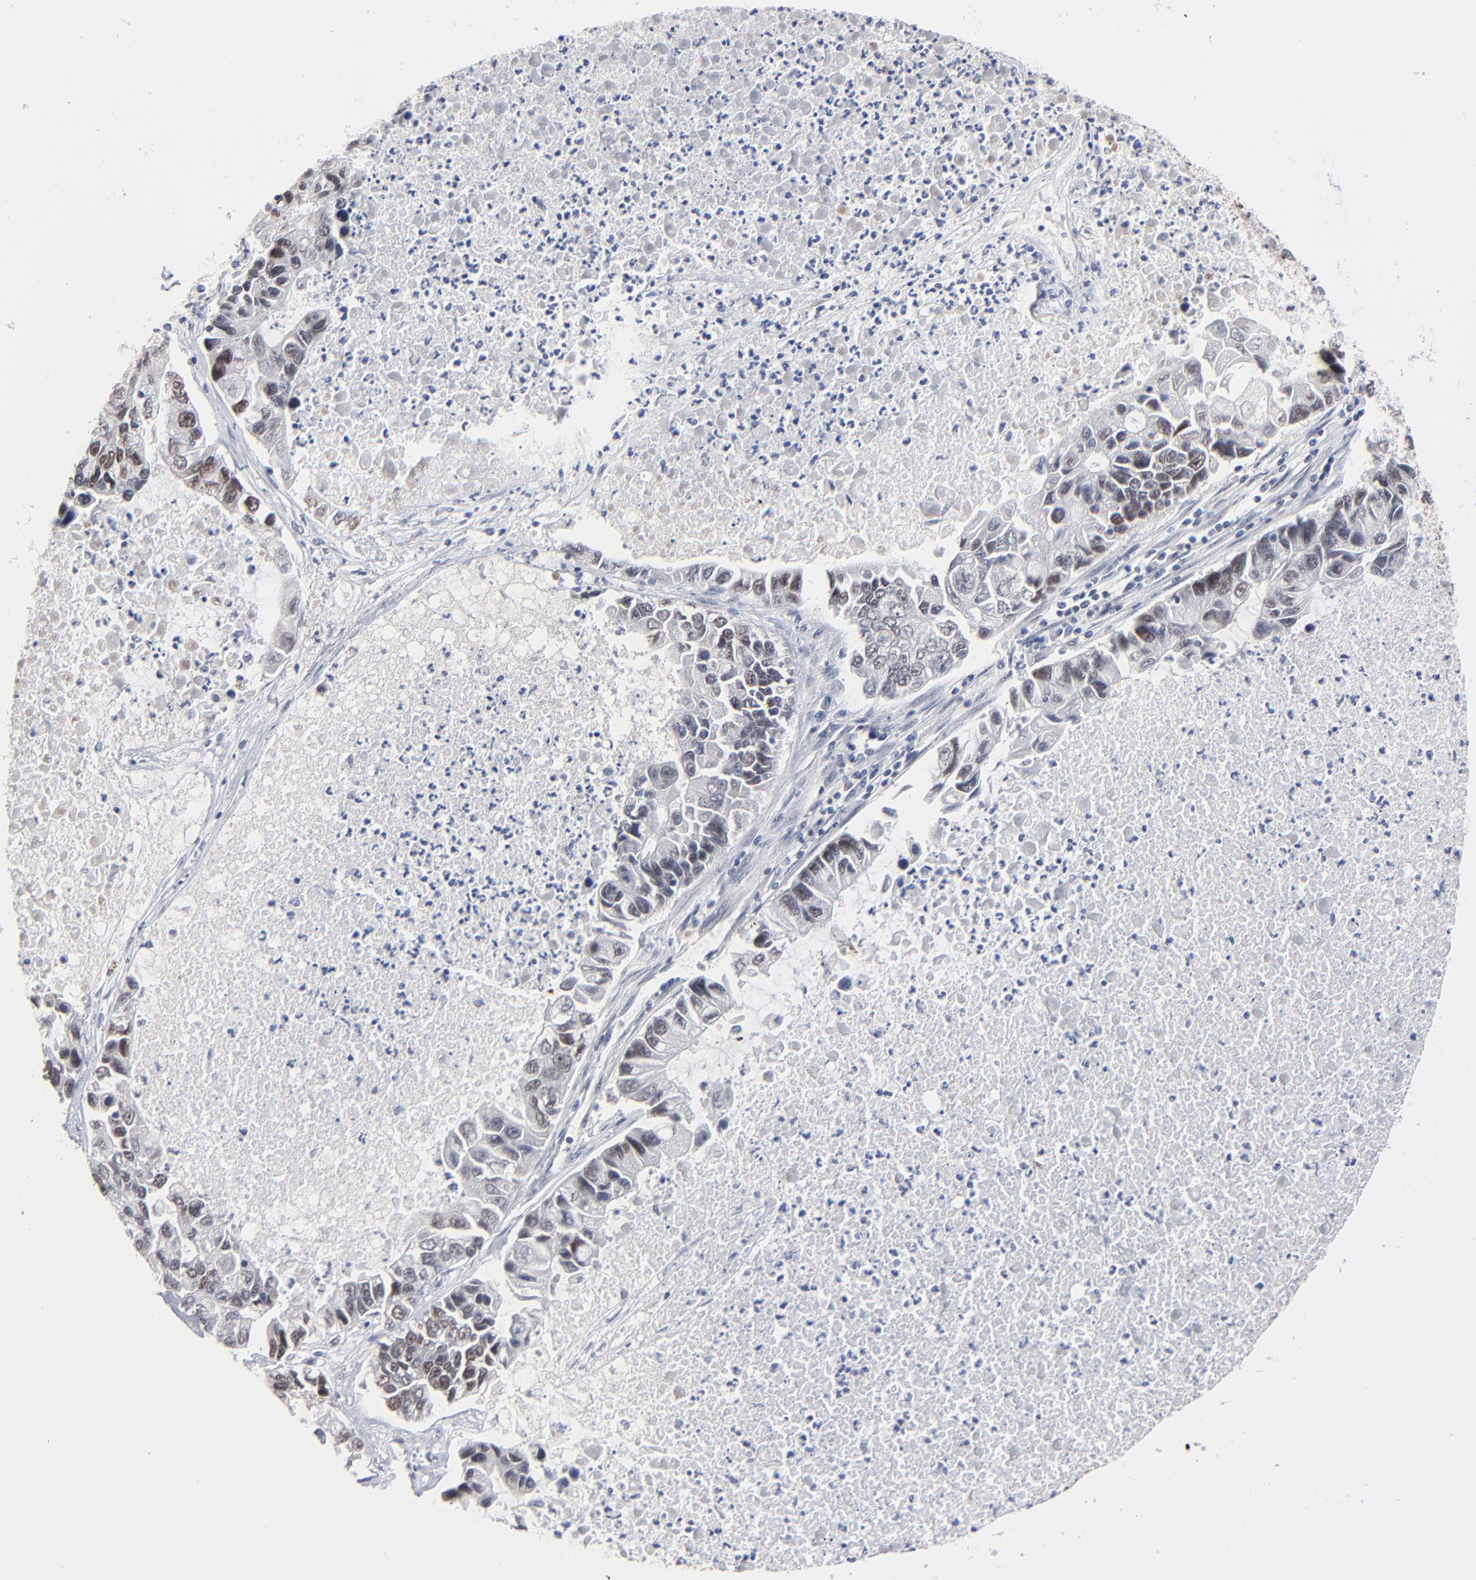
{"staining": {"intensity": "moderate", "quantity": "25%-75%", "location": "nuclear"}, "tissue": "lung cancer", "cell_type": "Tumor cells", "image_type": "cancer", "snomed": [{"axis": "morphology", "description": "Adenocarcinoma, NOS"}, {"axis": "topography", "description": "Lung"}], "caption": "Lung cancer stained with a protein marker exhibits moderate staining in tumor cells.", "gene": "MBIP", "patient": {"sex": "female", "age": 51}}